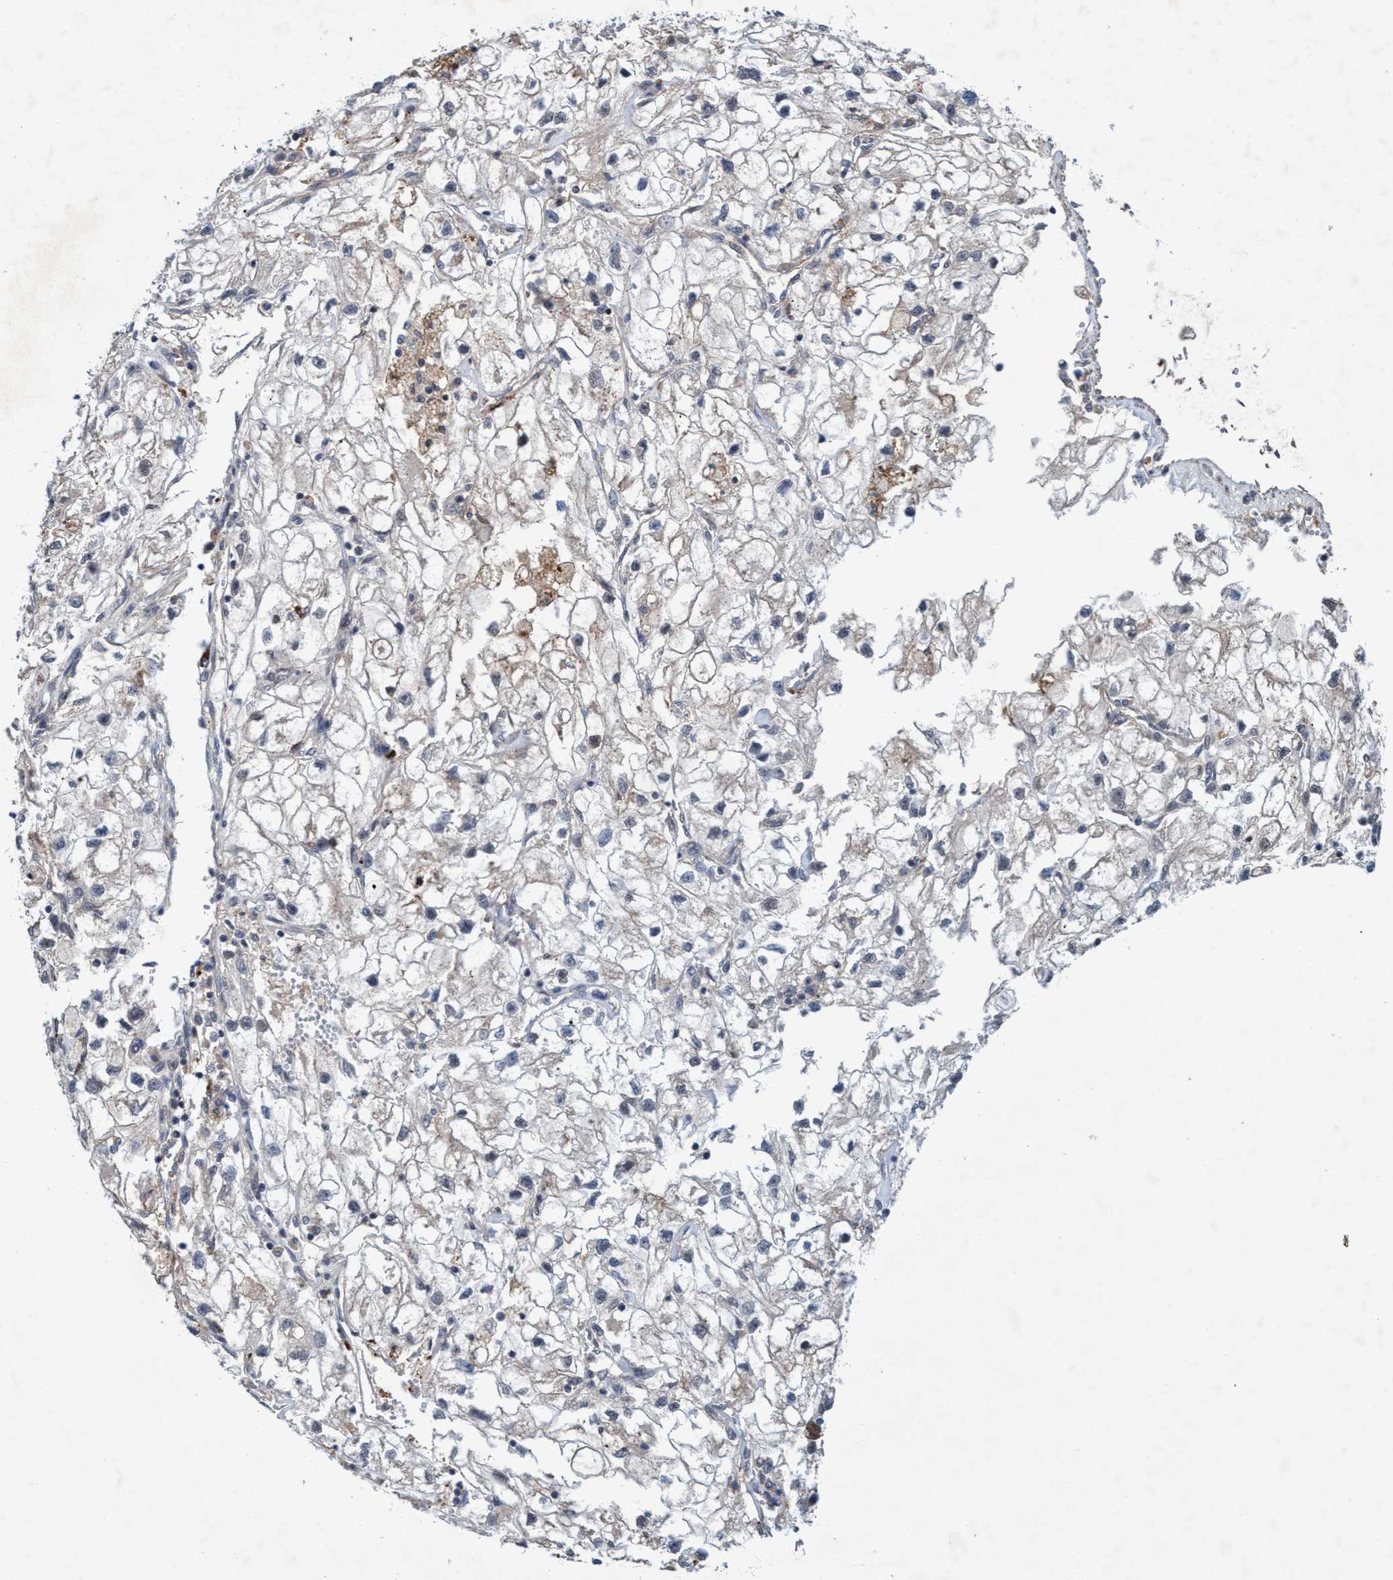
{"staining": {"intensity": "weak", "quantity": "<25%", "location": "cytoplasmic/membranous"}, "tissue": "renal cancer", "cell_type": "Tumor cells", "image_type": "cancer", "snomed": [{"axis": "morphology", "description": "Adenocarcinoma, NOS"}, {"axis": "topography", "description": "Kidney"}], "caption": "This is an immunohistochemistry photomicrograph of human renal adenocarcinoma. There is no positivity in tumor cells.", "gene": "TRIM65", "patient": {"sex": "female", "age": 70}}